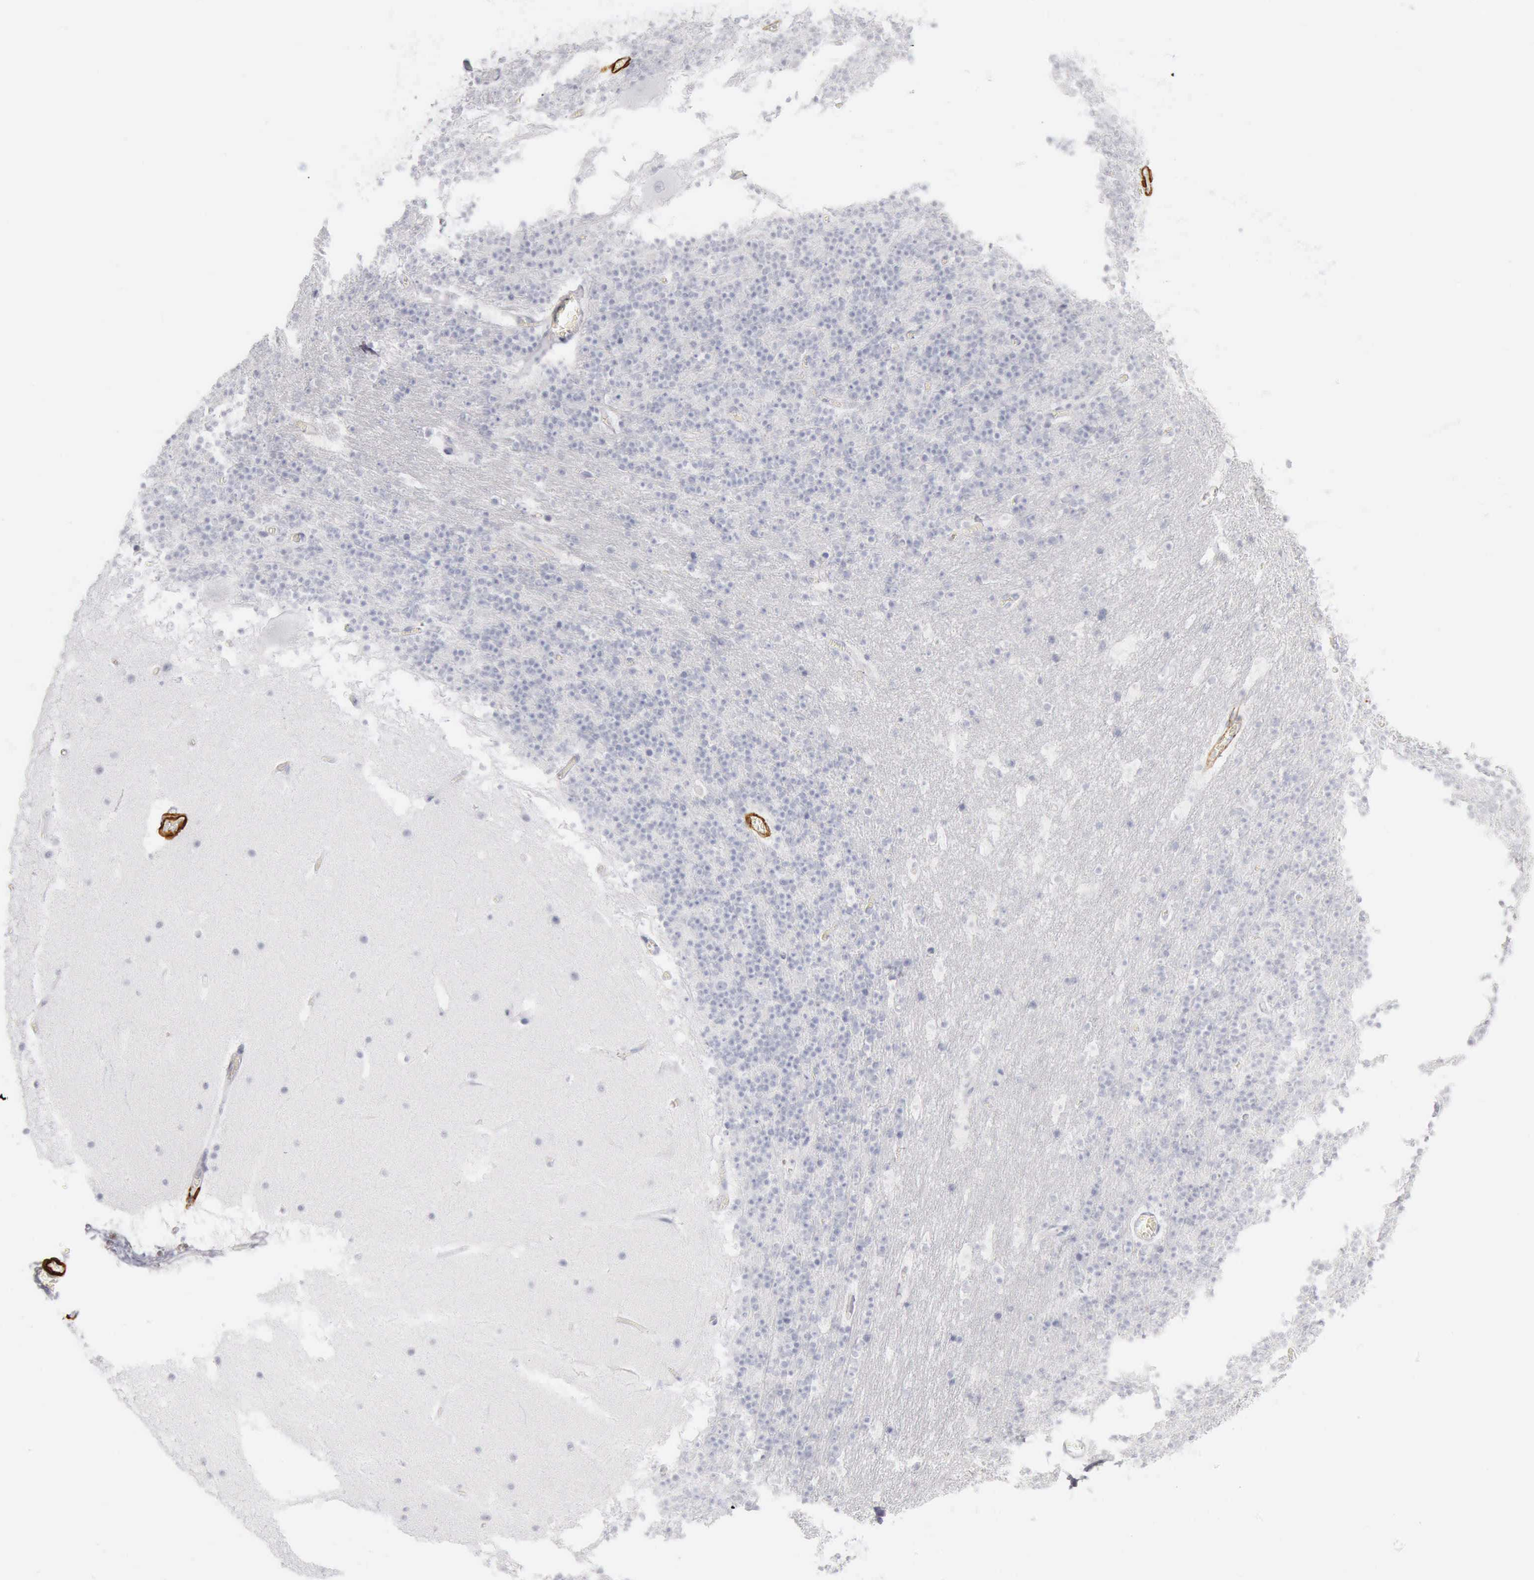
{"staining": {"intensity": "negative", "quantity": "none", "location": "none"}, "tissue": "cerebellum", "cell_type": "Cells in granular layer", "image_type": "normal", "snomed": [{"axis": "morphology", "description": "Normal tissue, NOS"}, {"axis": "topography", "description": "Cerebellum"}], "caption": "A histopathology image of cerebellum stained for a protein shows no brown staining in cells in granular layer. Brightfield microscopy of immunohistochemistry (IHC) stained with DAB (brown) and hematoxylin (blue), captured at high magnification.", "gene": "CALD1", "patient": {"sex": "male", "age": 45}}